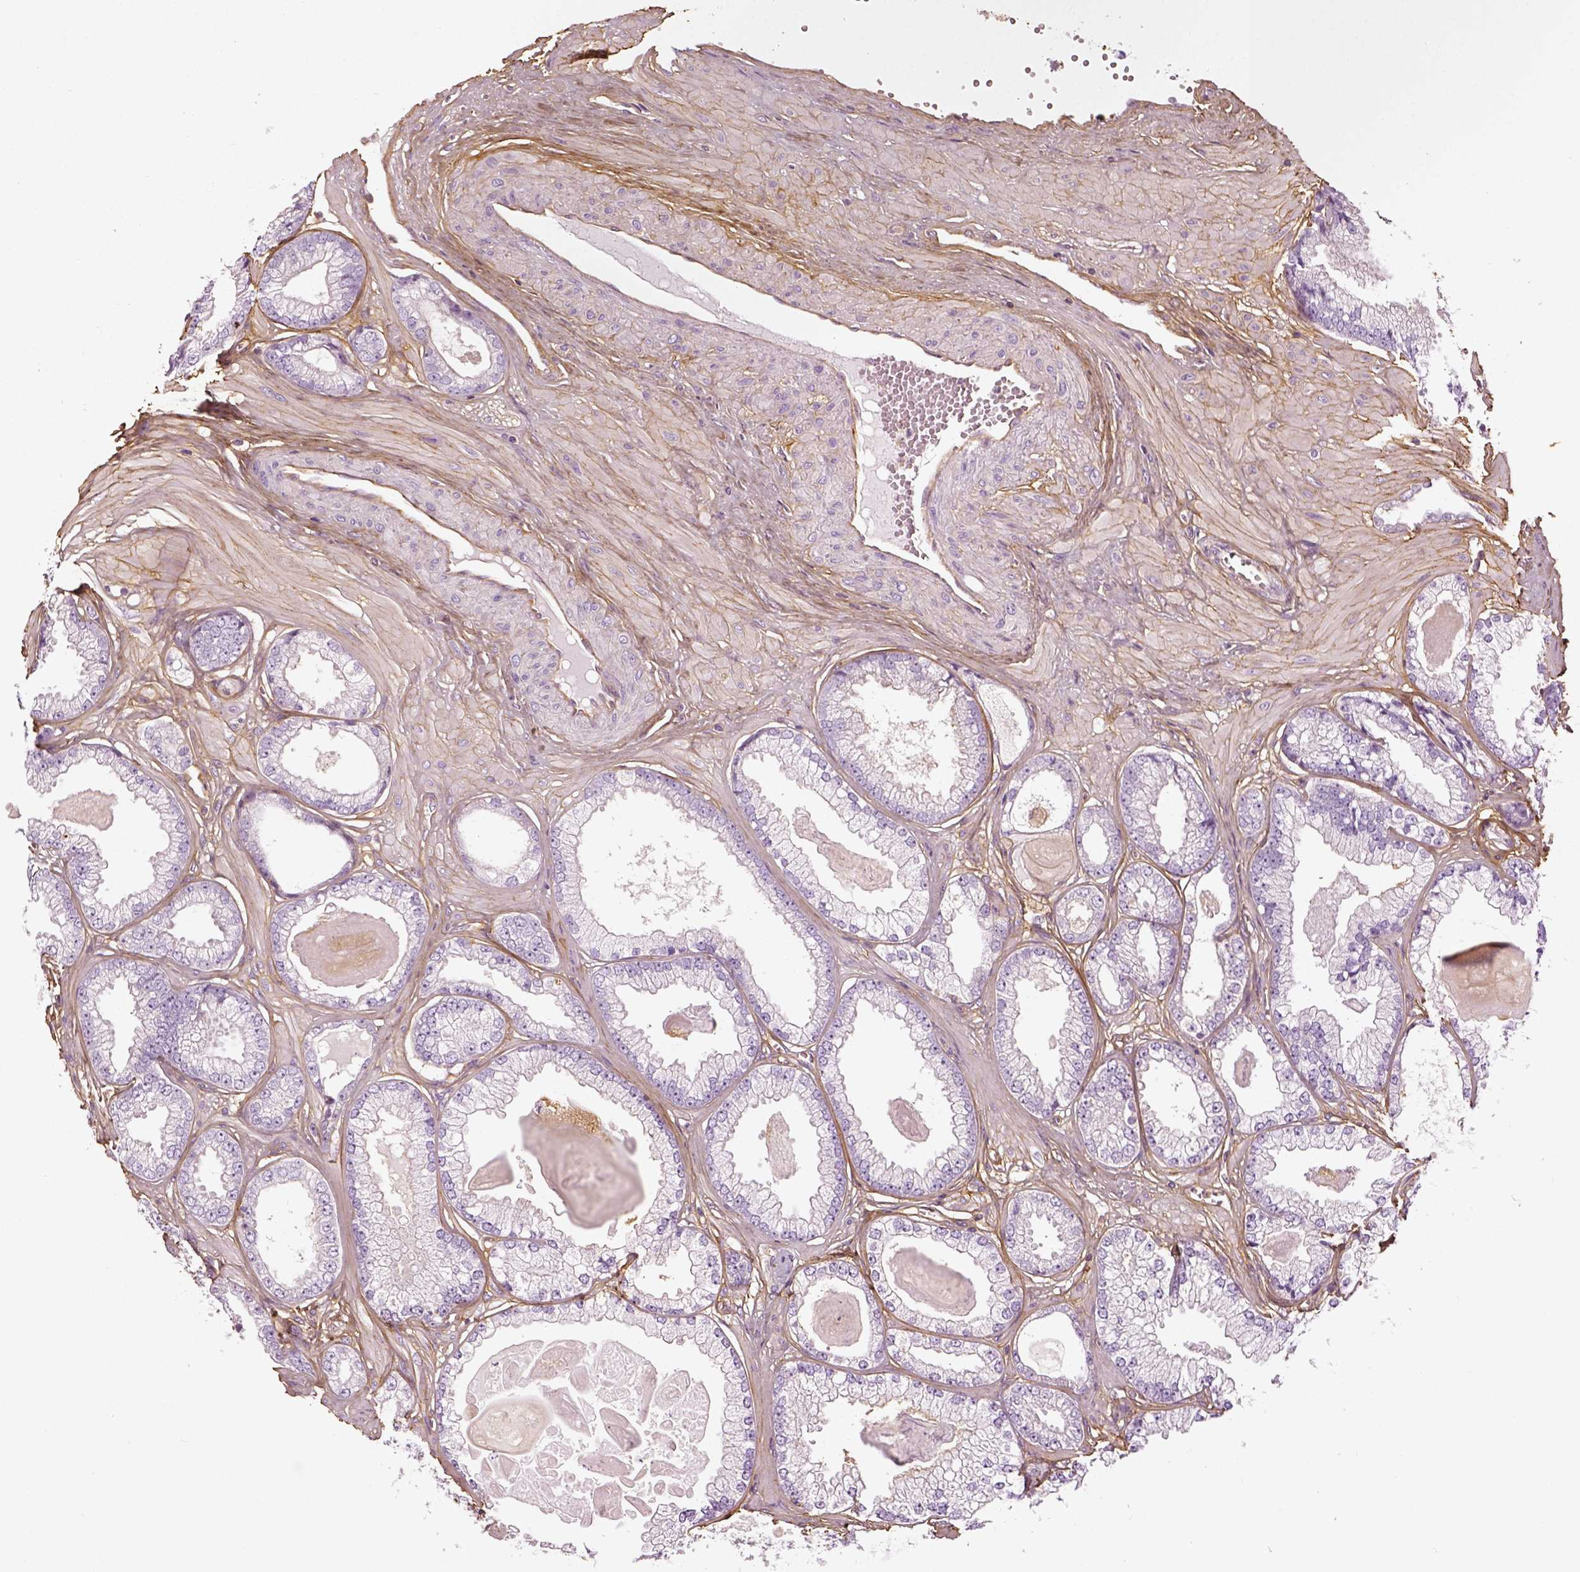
{"staining": {"intensity": "negative", "quantity": "none", "location": "none"}, "tissue": "prostate cancer", "cell_type": "Tumor cells", "image_type": "cancer", "snomed": [{"axis": "morphology", "description": "Adenocarcinoma, Low grade"}, {"axis": "topography", "description": "Prostate"}], "caption": "Micrograph shows no significant protein expression in tumor cells of prostate low-grade adenocarcinoma. The staining was performed using DAB (3,3'-diaminobenzidine) to visualize the protein expression in brown, while the nuclei were stained in blue with hematoxylin (Magnification: 20x).", "gene": "COL6A2", "patient": {"sex": "male", "age": 64}}